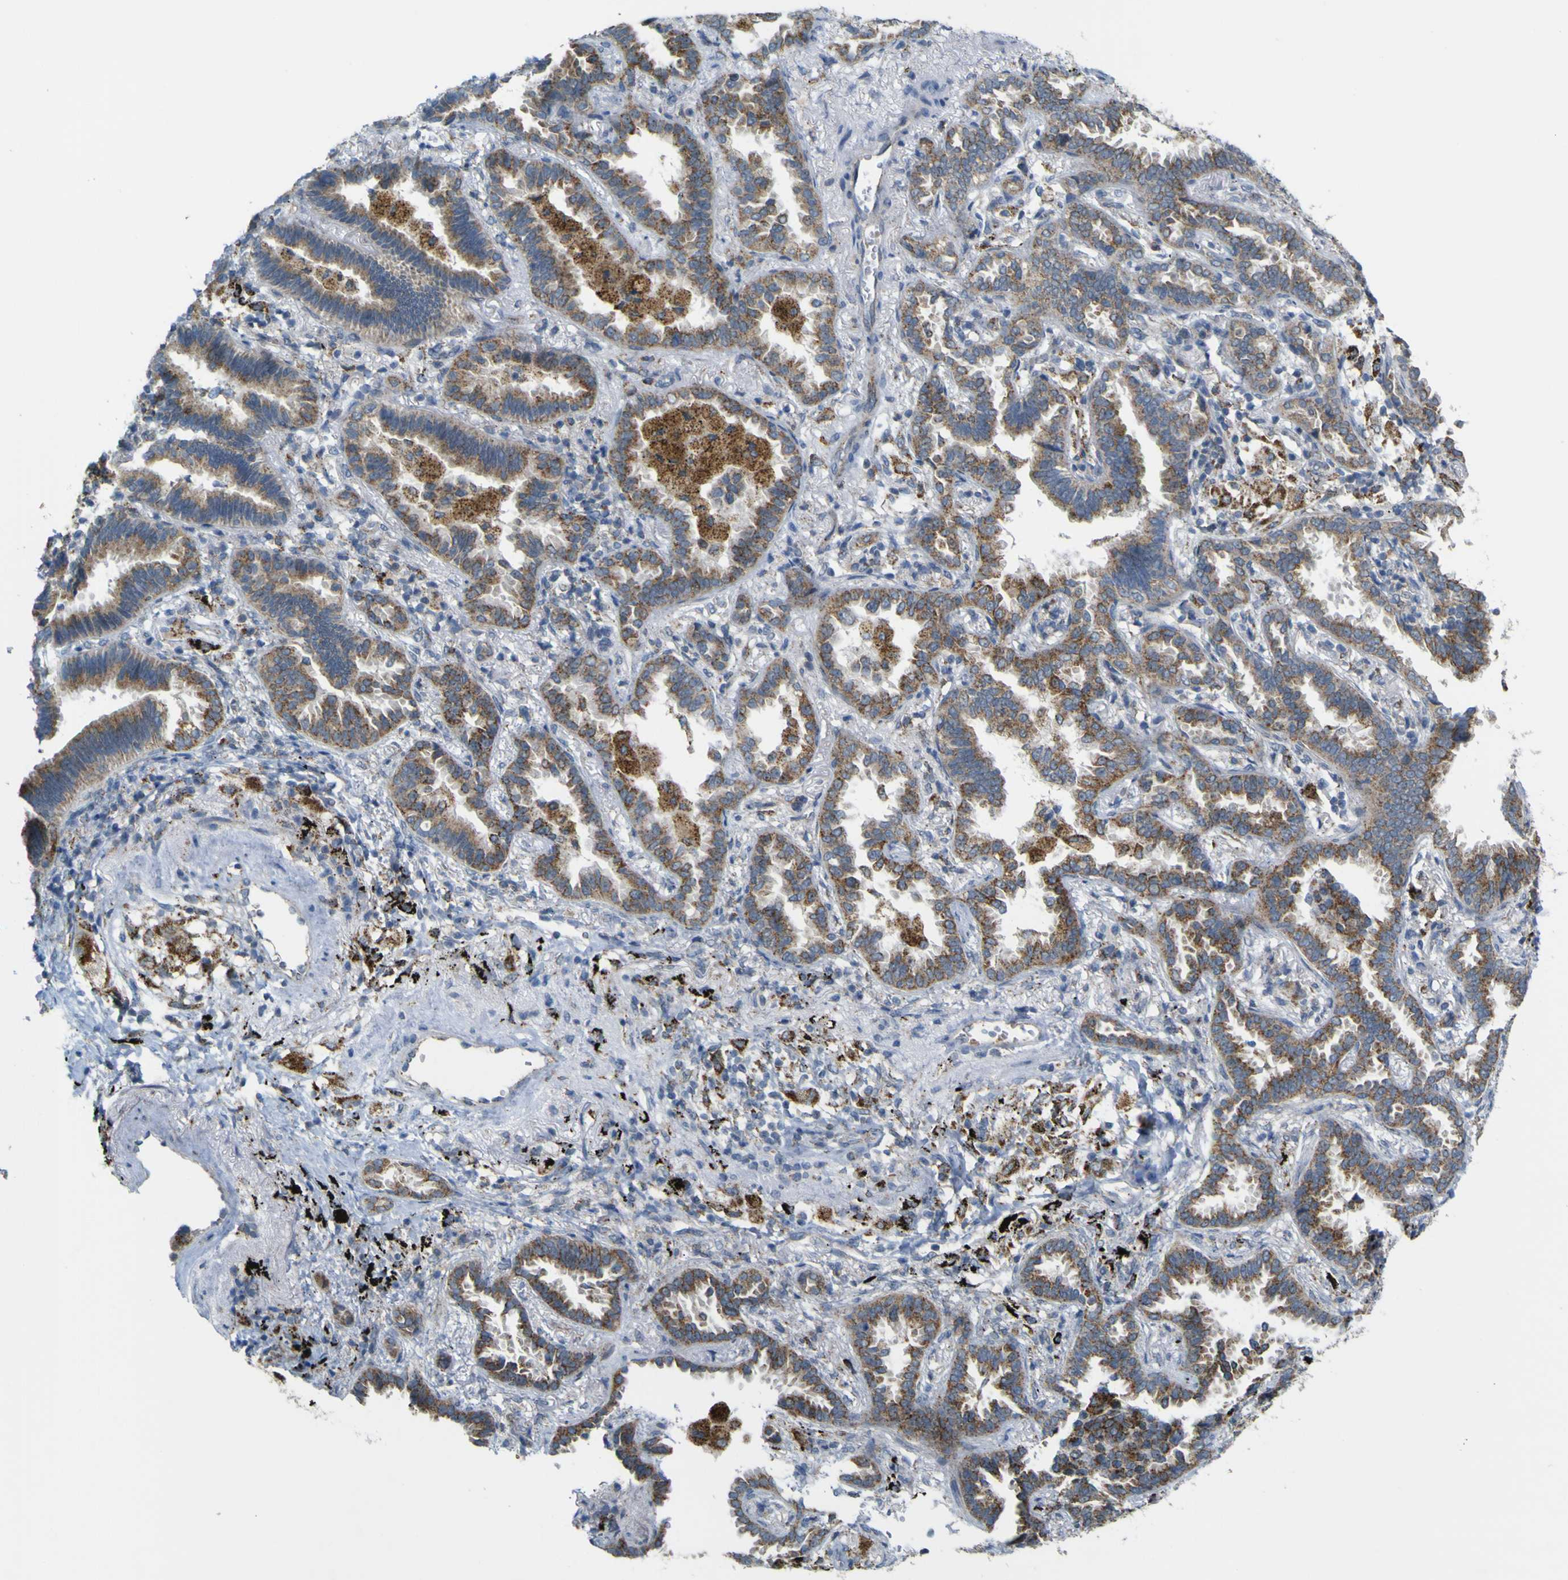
{"staining": {"intensity": "moderate", "quantity": ">75%", "location": "cytoplasmic/membranous"}, "tissue": "lung cancer", "cell_type": "Tumor cells", "image_type": "cancer", "snomed": [{"axis": "morphology", "description": "Normal tissue, NOS"}, {"axis": "morphology", "description": "Adenocarcinoma, NOS"}, {"axis": "topography", "description": "Lung"}], "caption": "DAB immunohistochemical staining of adenocarcinoma (lung) exhibits moderate cytoplasmic/membranous protein staining in approximately >75% of tumor cells.", "gene": "ACBD5", "patient": {"sex": "male", "age": 59}}